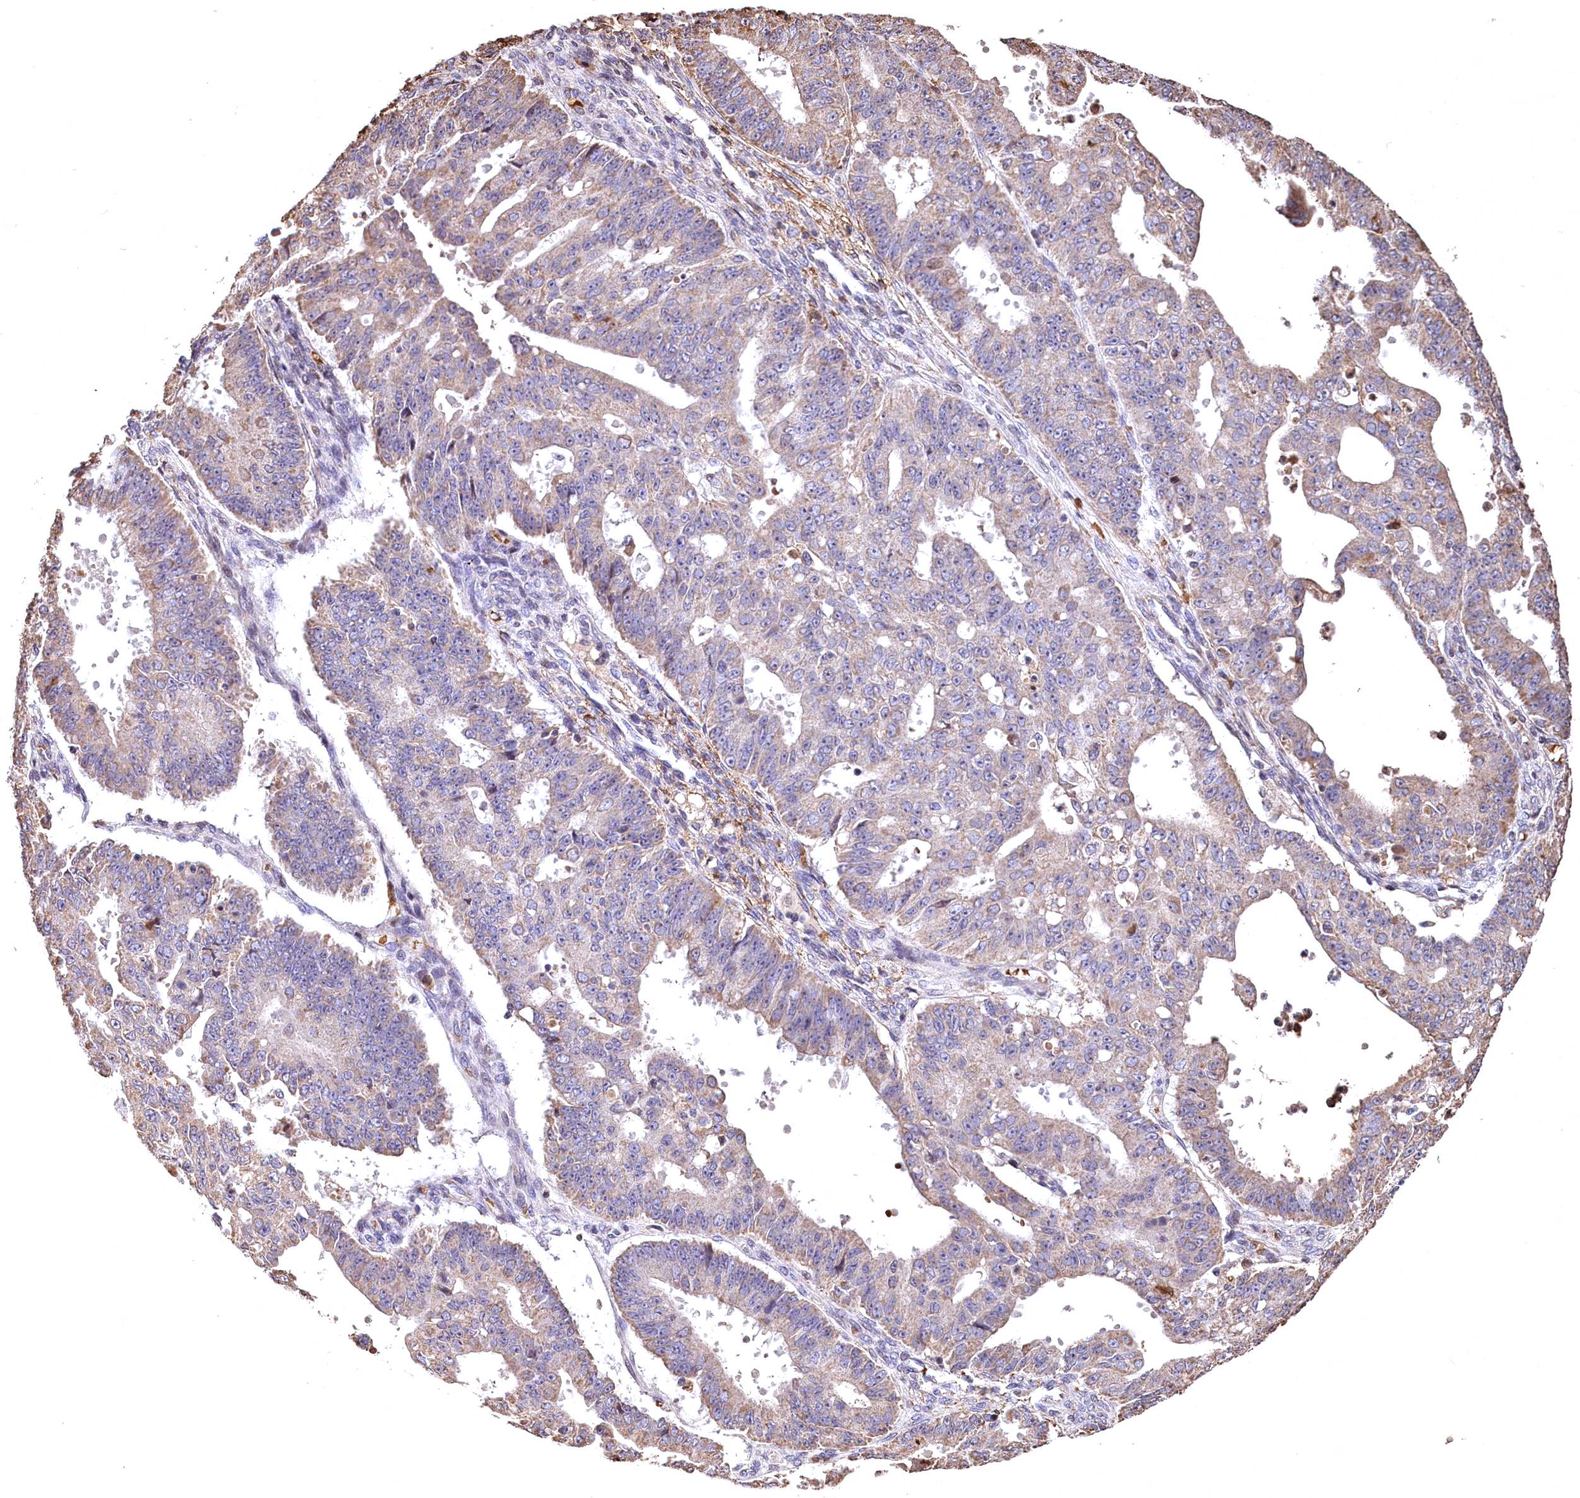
{"staining": {"intensity": "weak", "quantity": "25%-75%", "location": "cytoplasmic/membranous"}, "tissue": "ovarian cancer", "cell_type": "Tumor cells", "image_type": "cancer", "snomed": [{"axis": "morphology", "description": "Carcinoma, endometroid"}, {"axis": "topography", "description": "Appendix"}, {"axis": "topography", "description": "Ovary"}], "caption": "A brown stain labels weak cytoplasmic/membranous expression of a protein in human endometroid carcinoma (ovarian) tumor cells.", "gene": "SPTA1", "patient": {"sex": "female", "age": 42}}